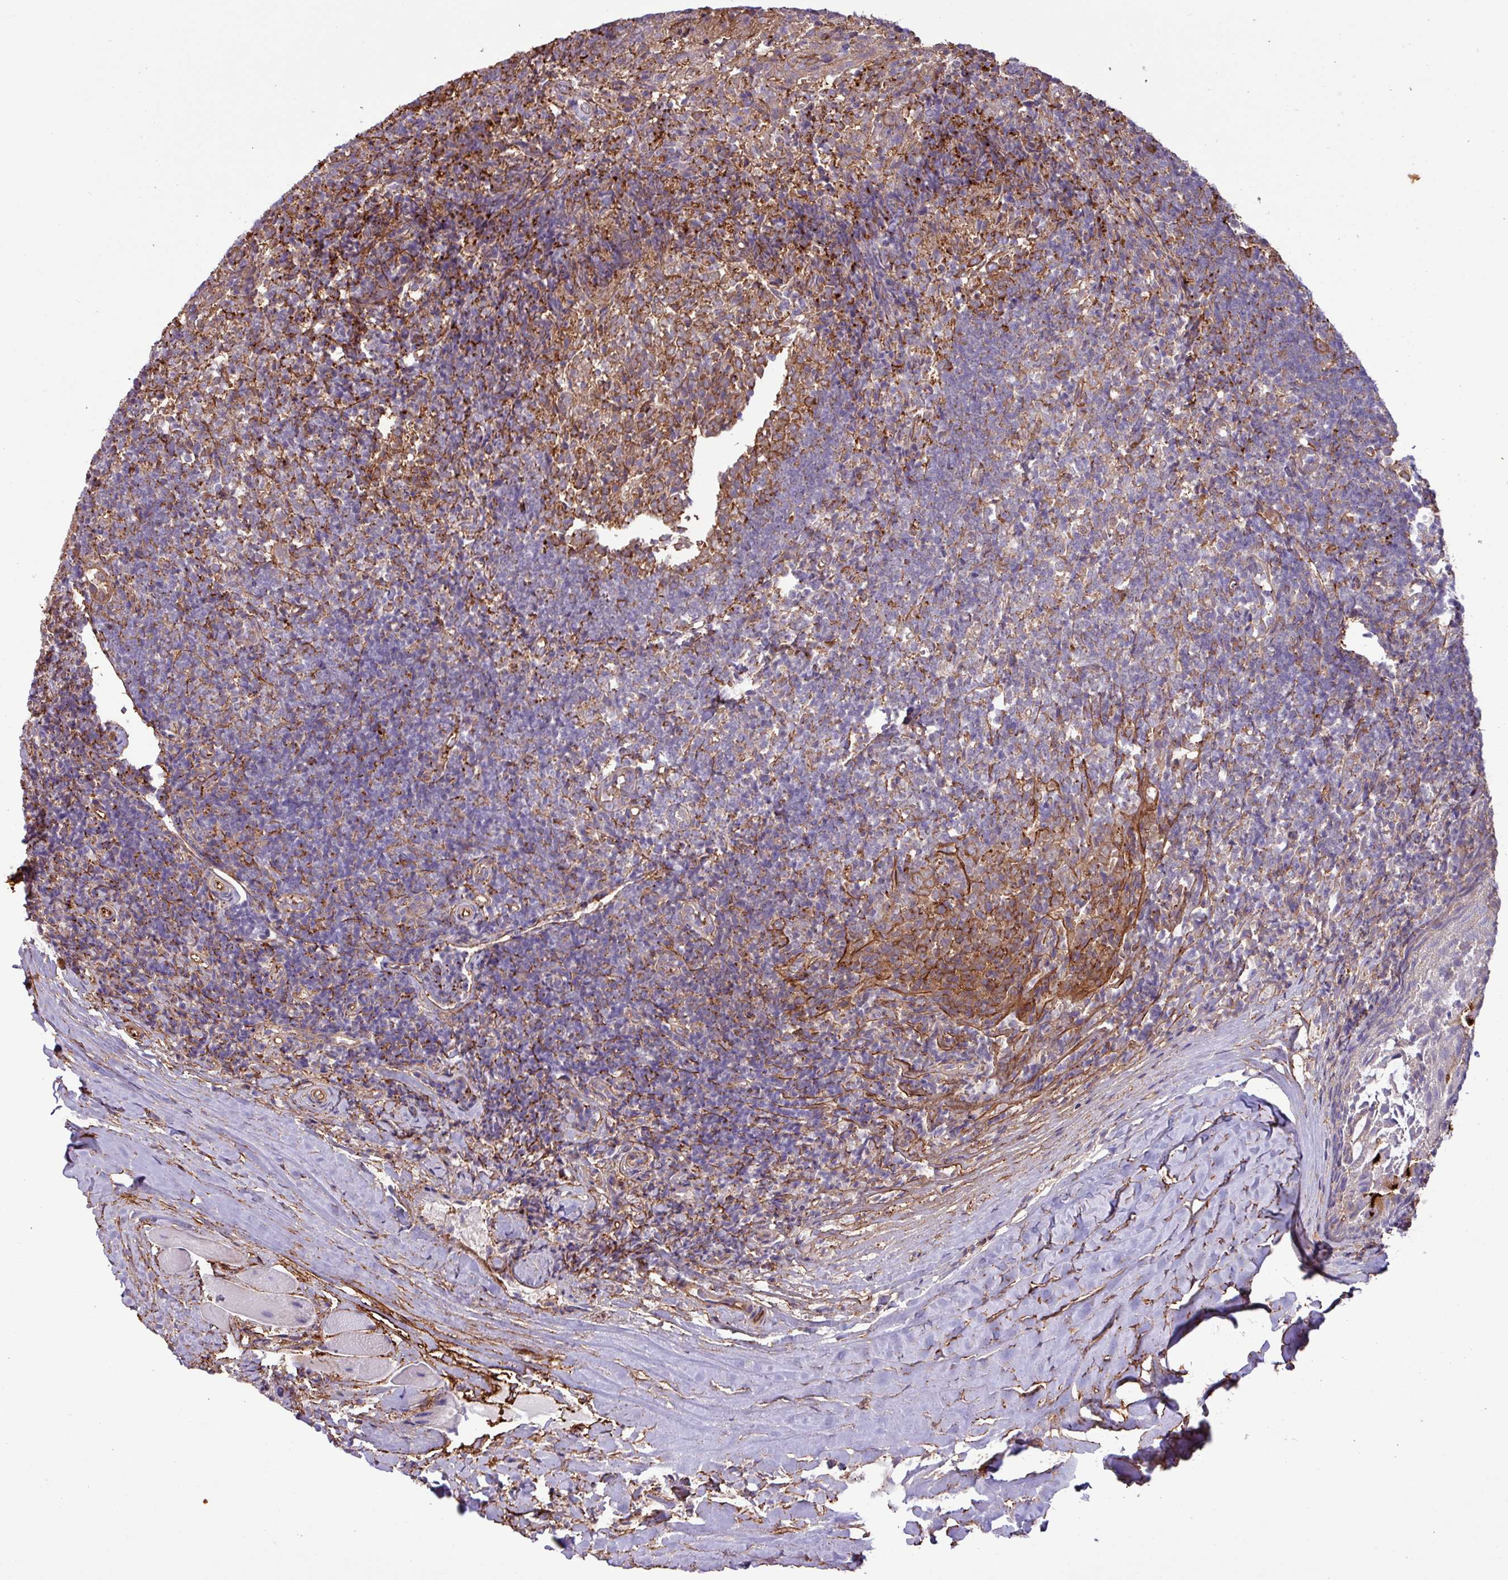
{"staining": {"intensity": "strong", "quantity": ">75%", "location": "cytoplasmic/membranous"}, "tissue": "tonsil", "cell_type": "Germinal center cells", "image_type": "normal", "snomed": [{"axis": "morphology", "description": "Normal tissue, NOS"}, {"axis": "topography", "description": "Tonsil"}], "caption": "Immunohistochemistry histopathology image of unremarkable human tonsil stained for a protein (brown), which demonstrates high levels of strong cytoplasmic/membranous expression in approximately >75% of germinal center cells.", "gene": "ZNF300", "patient": {"sex": "female", "age": 10}}